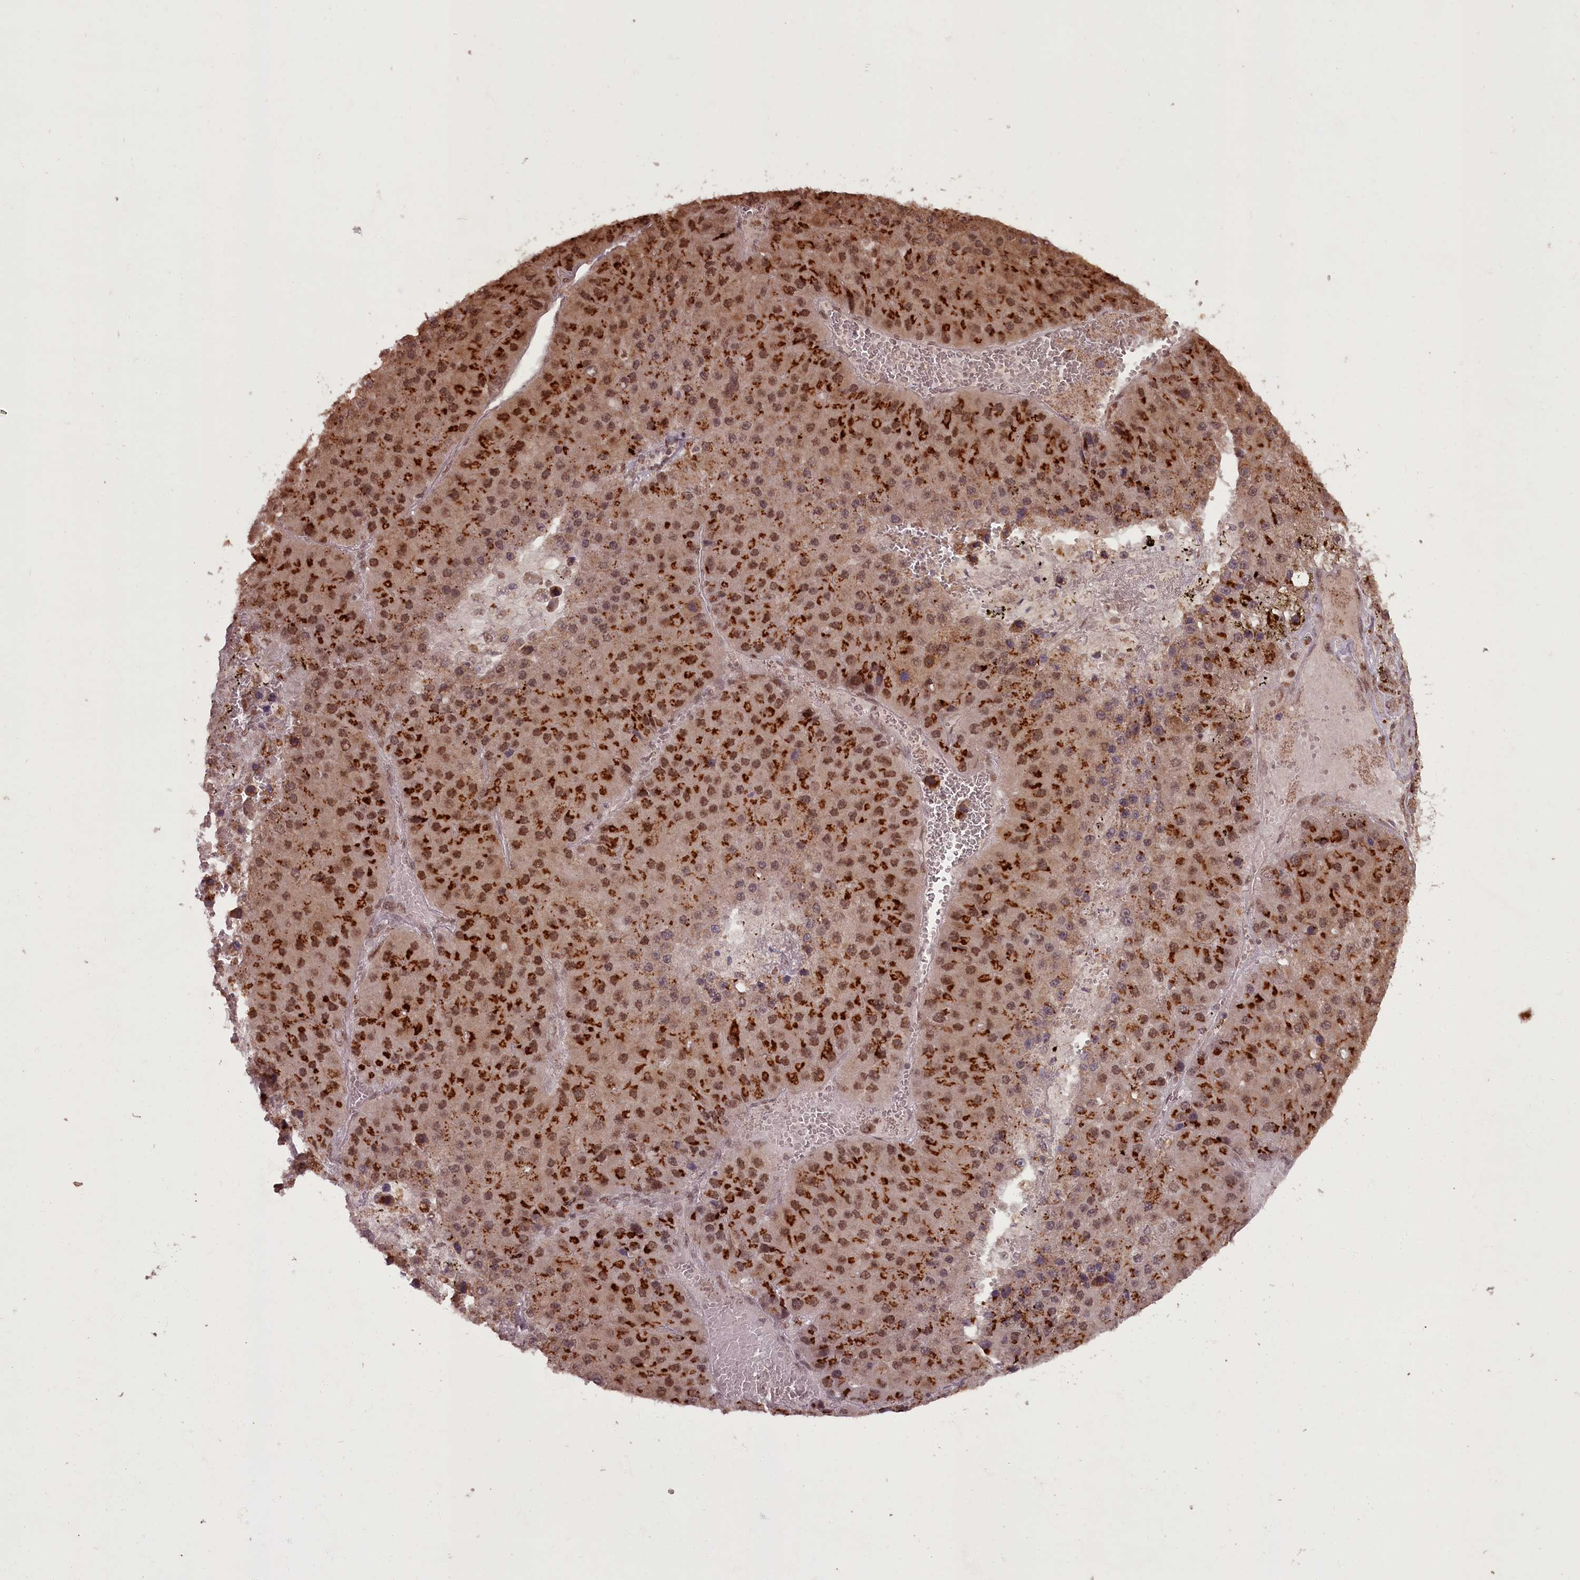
{"staining": {"intensity": "strong", "quantity": ">75%", "location": "cytoplasmic/membranous,nuclear"}, "tissue": "liver cancer", "cell_type": "Tumor cells", "image_type": "cancer", "snomed": [{"axis": "morphology", "description": "Carcinoma, Hepatocellular, NOS"}, {"axis": "topography", "description": "Liver"}], "caption": "This histopathology image shows hepatocellular carcinoma (liver) stained with IHC to label a protein in brown. The cytoplasmic/membranous and nuclear of tumor cells show strong positivity for the protein. Nuclei are counter-stained blue.", "gene": "CEP83", "patient": {"sex": "female", "age": 73}}